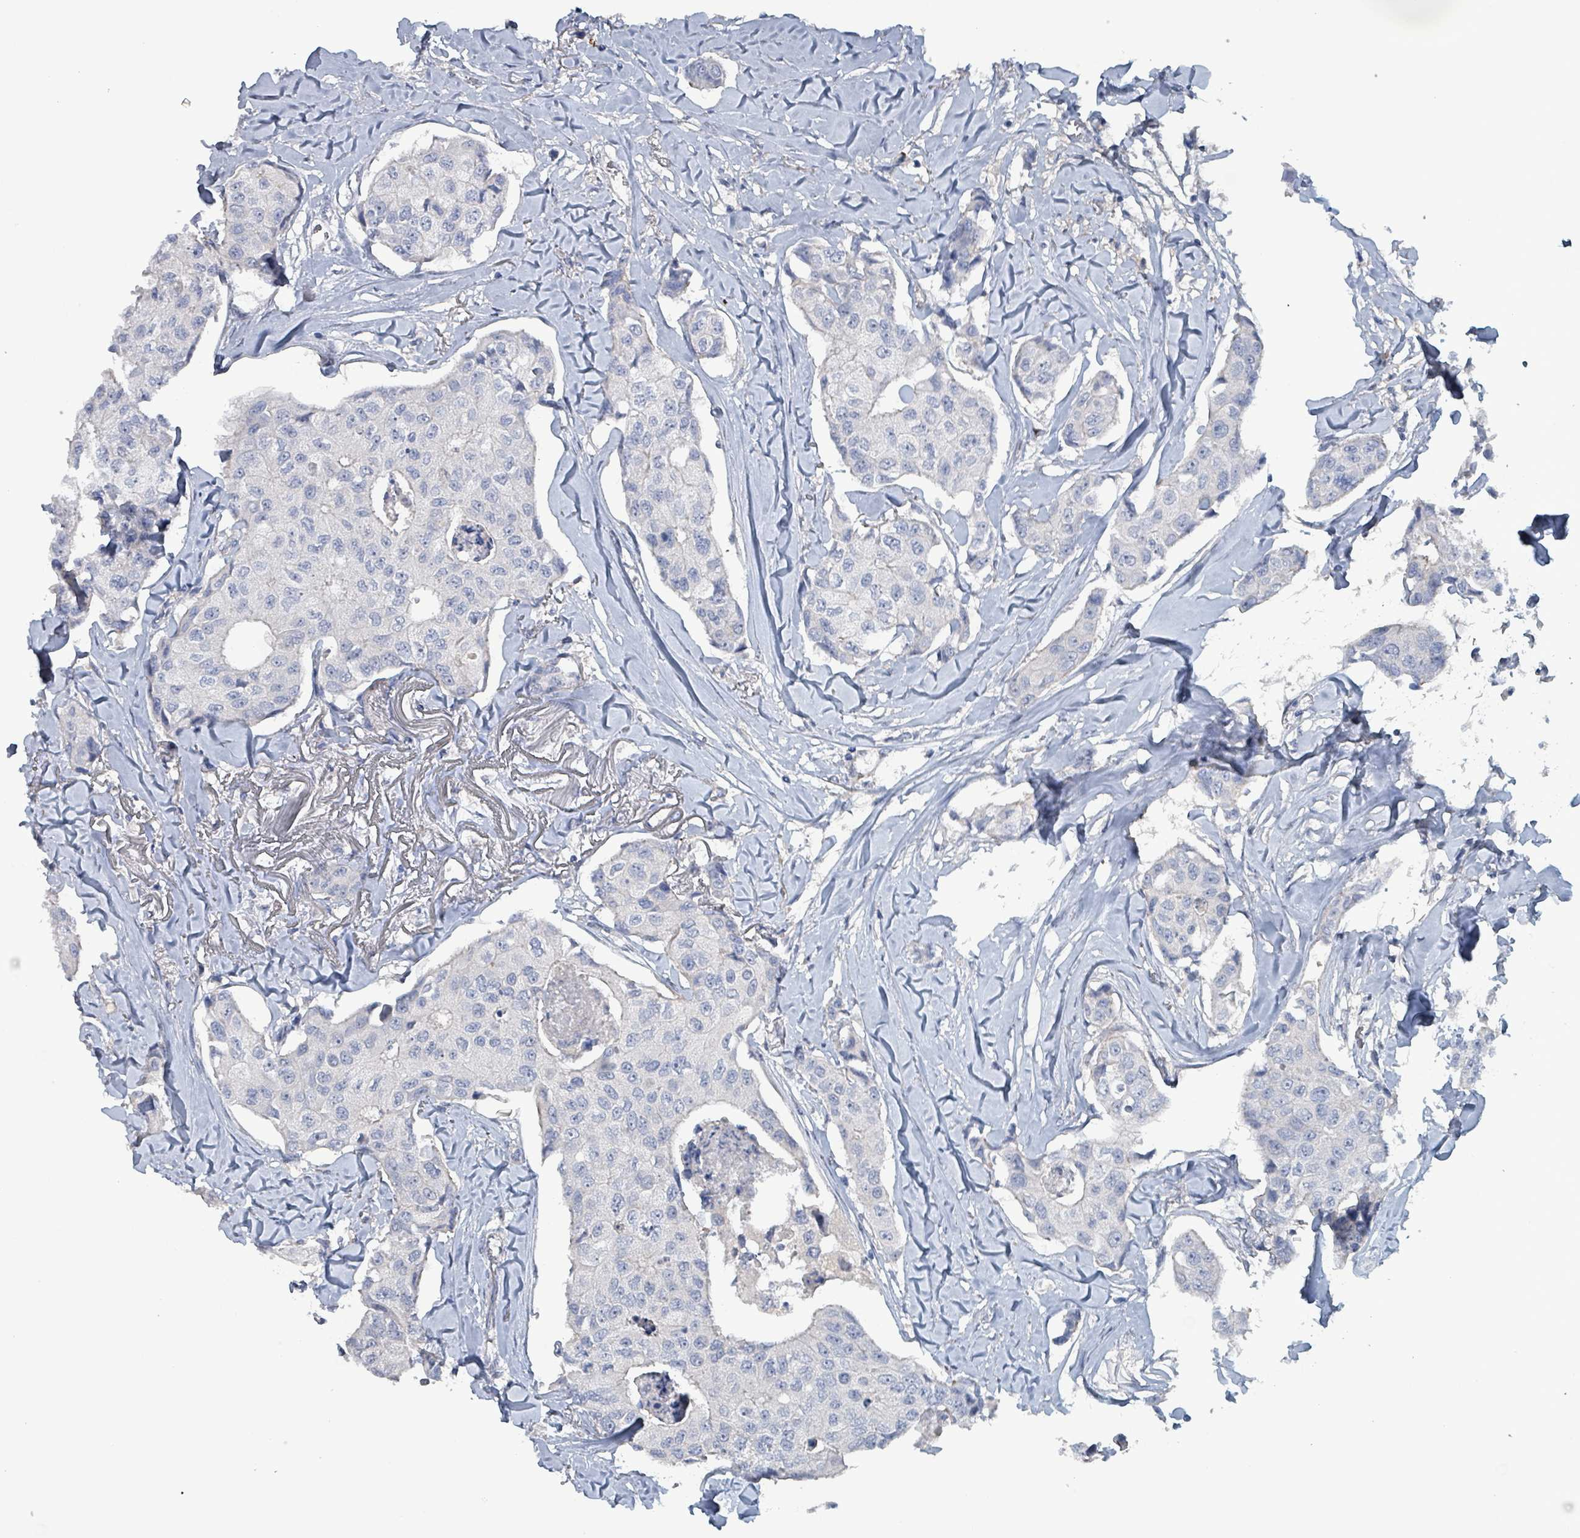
{"staining": {"intensity": "negative", "quantity": "none", "location": "none"}, "tissue": "breast cancer", "cell_type": "Tumor cells", "image_type": "cancer", "snomed": [{"axis": "morphology", "description": "Duct carcinoma"}, {"axis": "topography", "description": "Breast"}], "caption": "An immunohistochemistry (IHC) micrograph of intraductal carcinoma (breast) is shown. There is no staining in tumor cells of intraductal carcinoma (breast).", "gene": "TAAR5", "patient": {"sex": "female", "age": 80}}